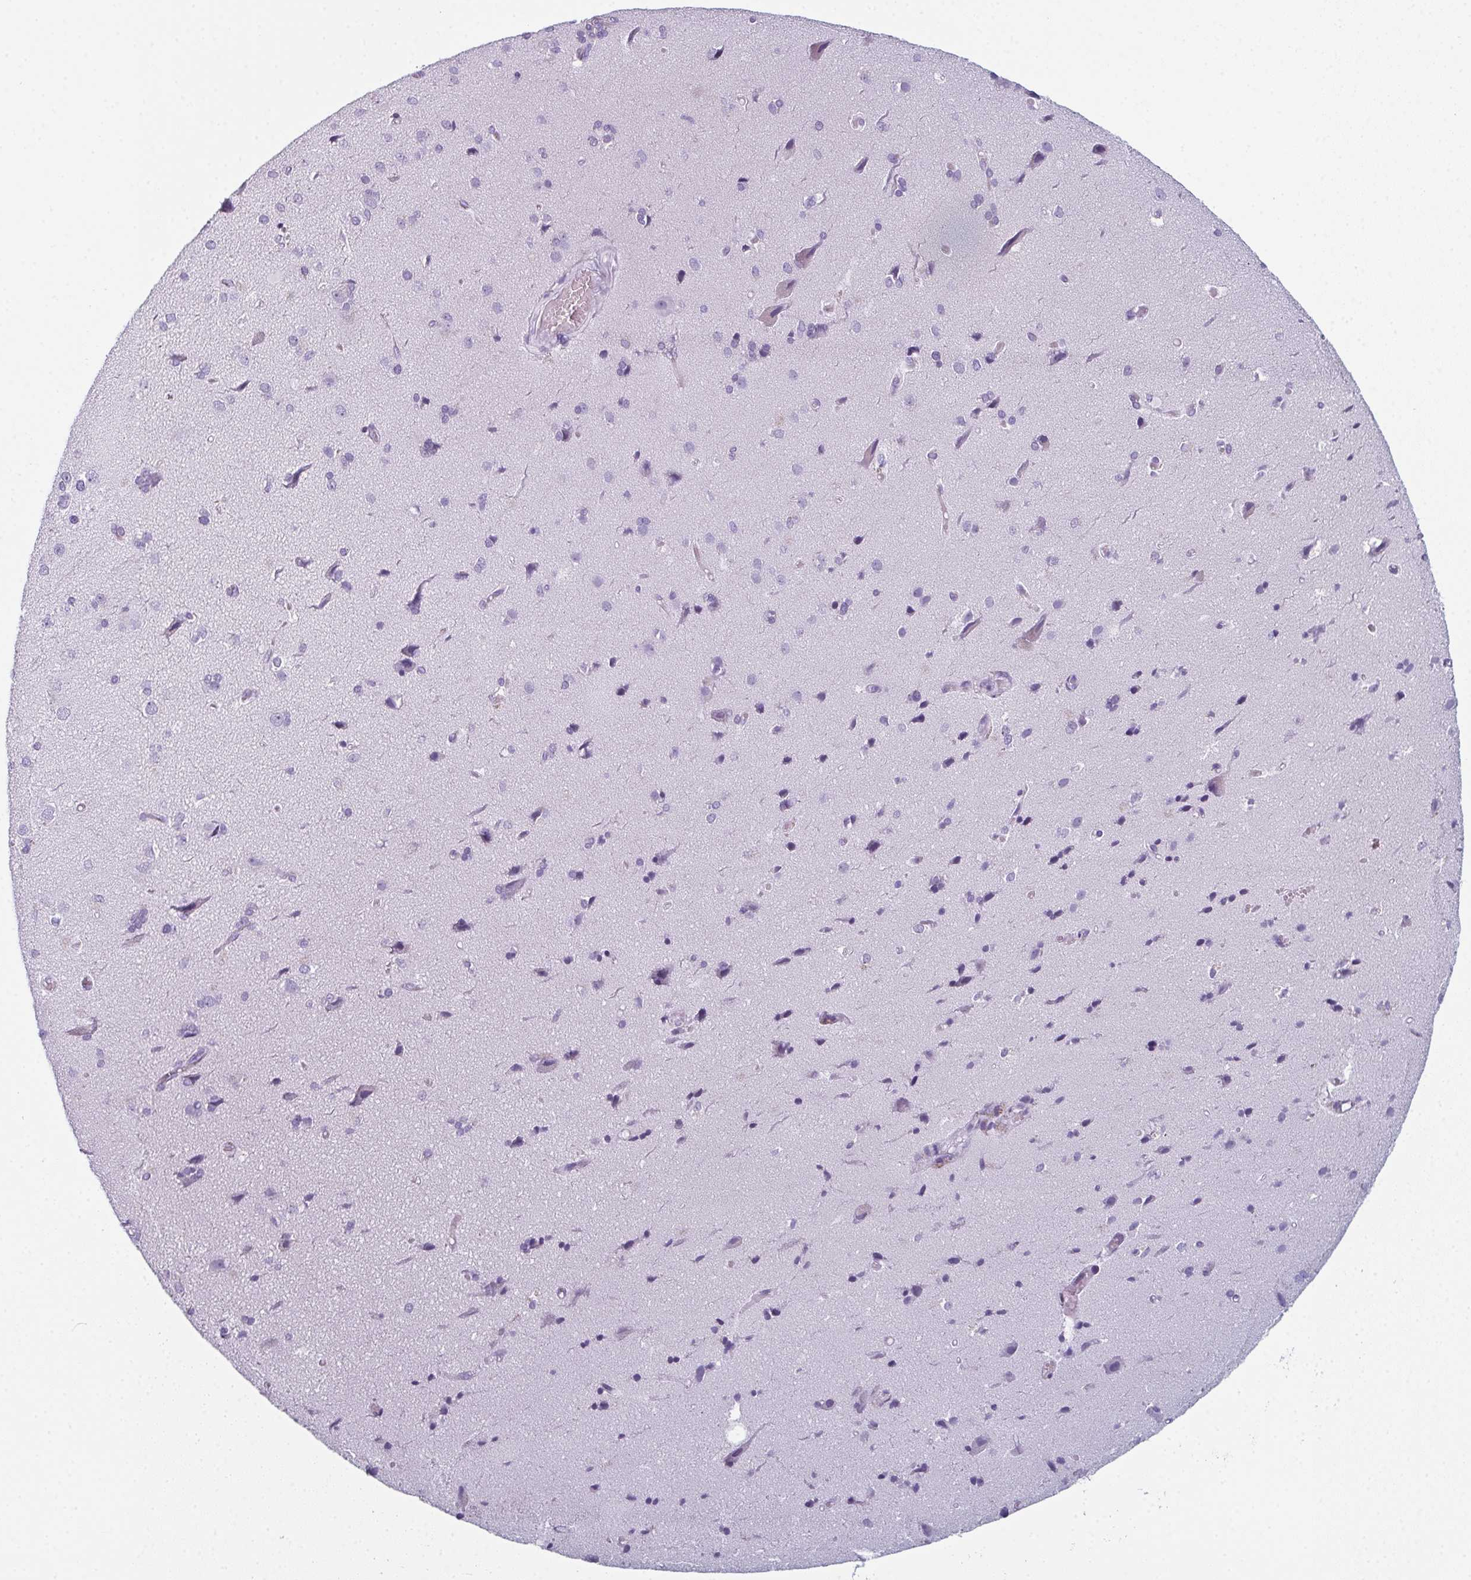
{"staining": {"intensity": "negative", "quantity": "none", "location": "none"}, "tissue": "cerebral cortex", "cell_type": "Endothelial cells", "image_type": "normal", "snomed": [{"axis": "morphology", "description": "Normal tissue, NOS"}, {"axis": "morphology", "description": "Glioma, malignant, High grade"}, {"axis": "topography", "description": "Cerebral cortex"}], "caption": "Endothelial cells show no significant staining in unremarkable cerebral cortex.", "gene": "ENKUR", "patient": {"sex": "male", "age": 71}}